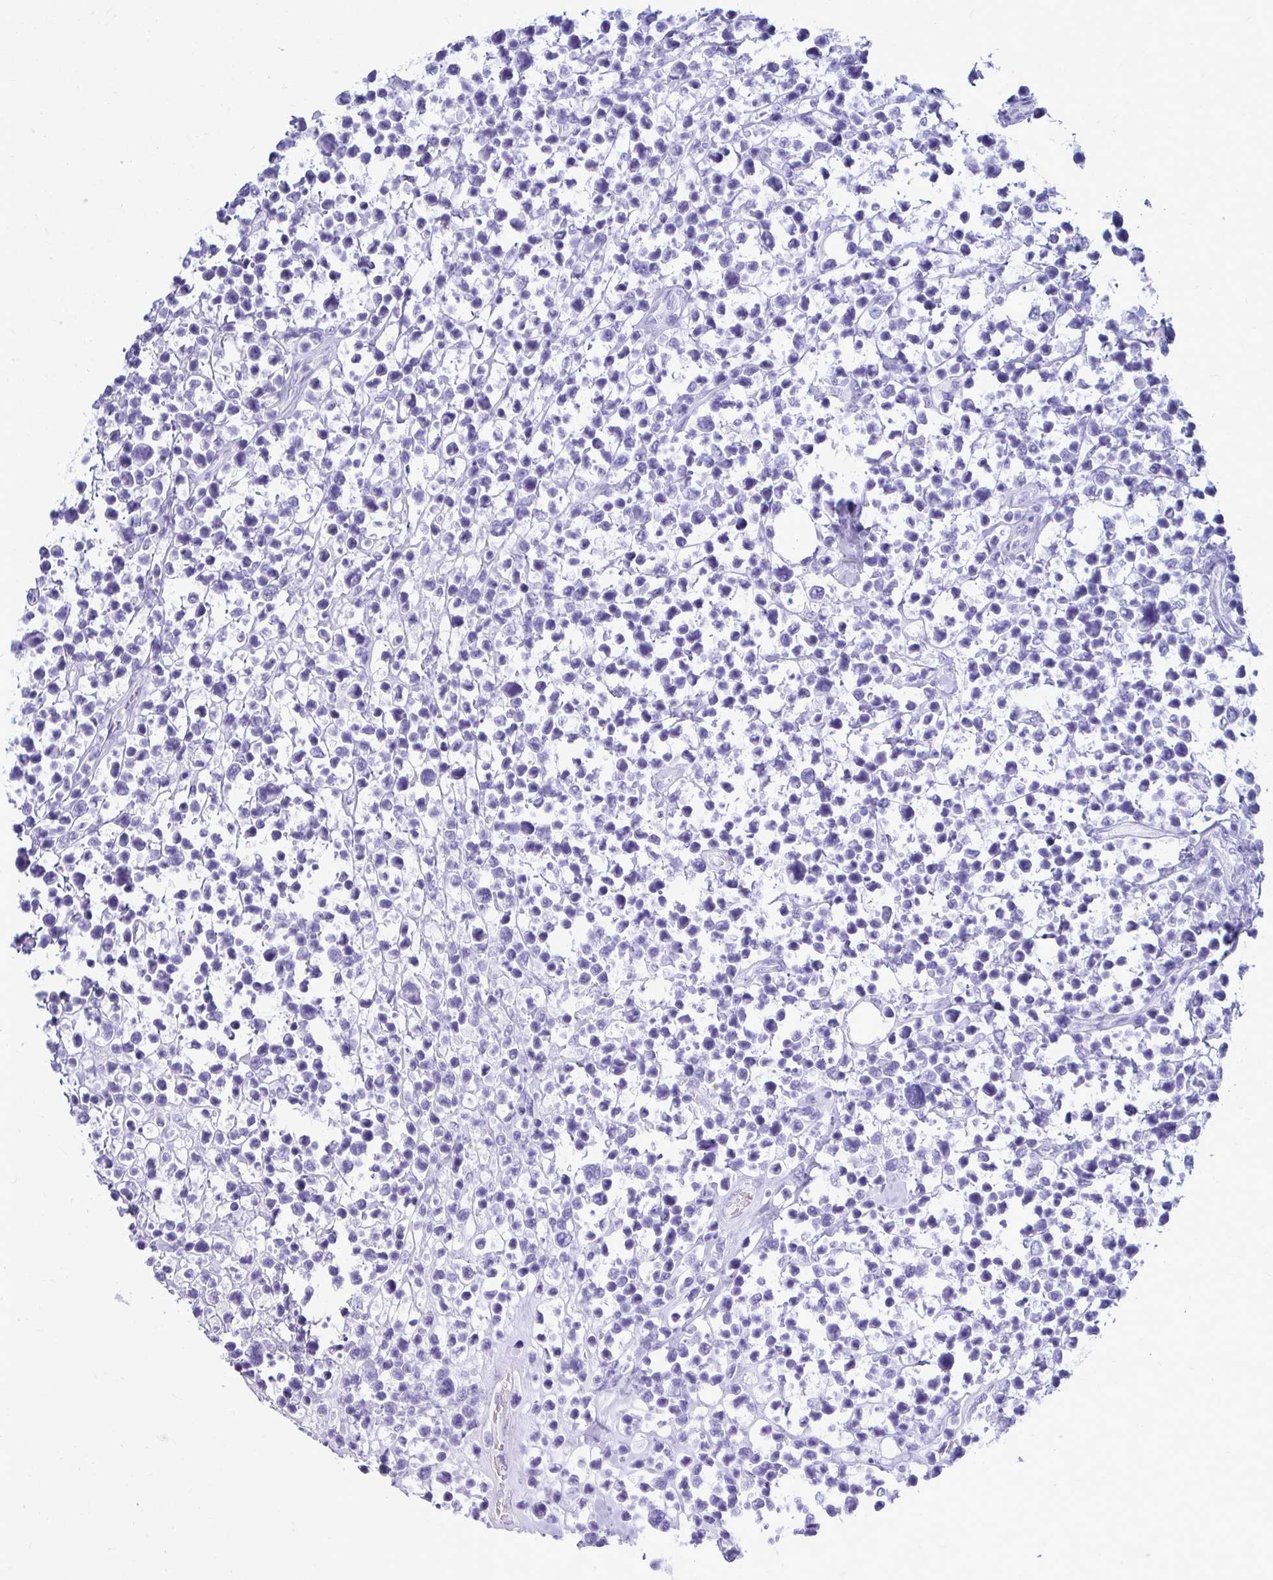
{"staining": {"intensity": "negative", "quantity": "none", "location": "none"}, "tissue": "lymphoma", "cell_type": "Tumor cells", "image_type": "cancer", "snomed": [{"axis": "morphology", "description": "Malignant lymphoma, non-Hodgkin's type, Low grade"}, {"axis": "topography", "description": "Lymph node"}], "caption": "Tumor cells show no significant expression in low-grade malignant lymphoma, non-Hodgkin's type.", "gene": "ATP4B", "patient": {"sex": "male", "age": 60}}